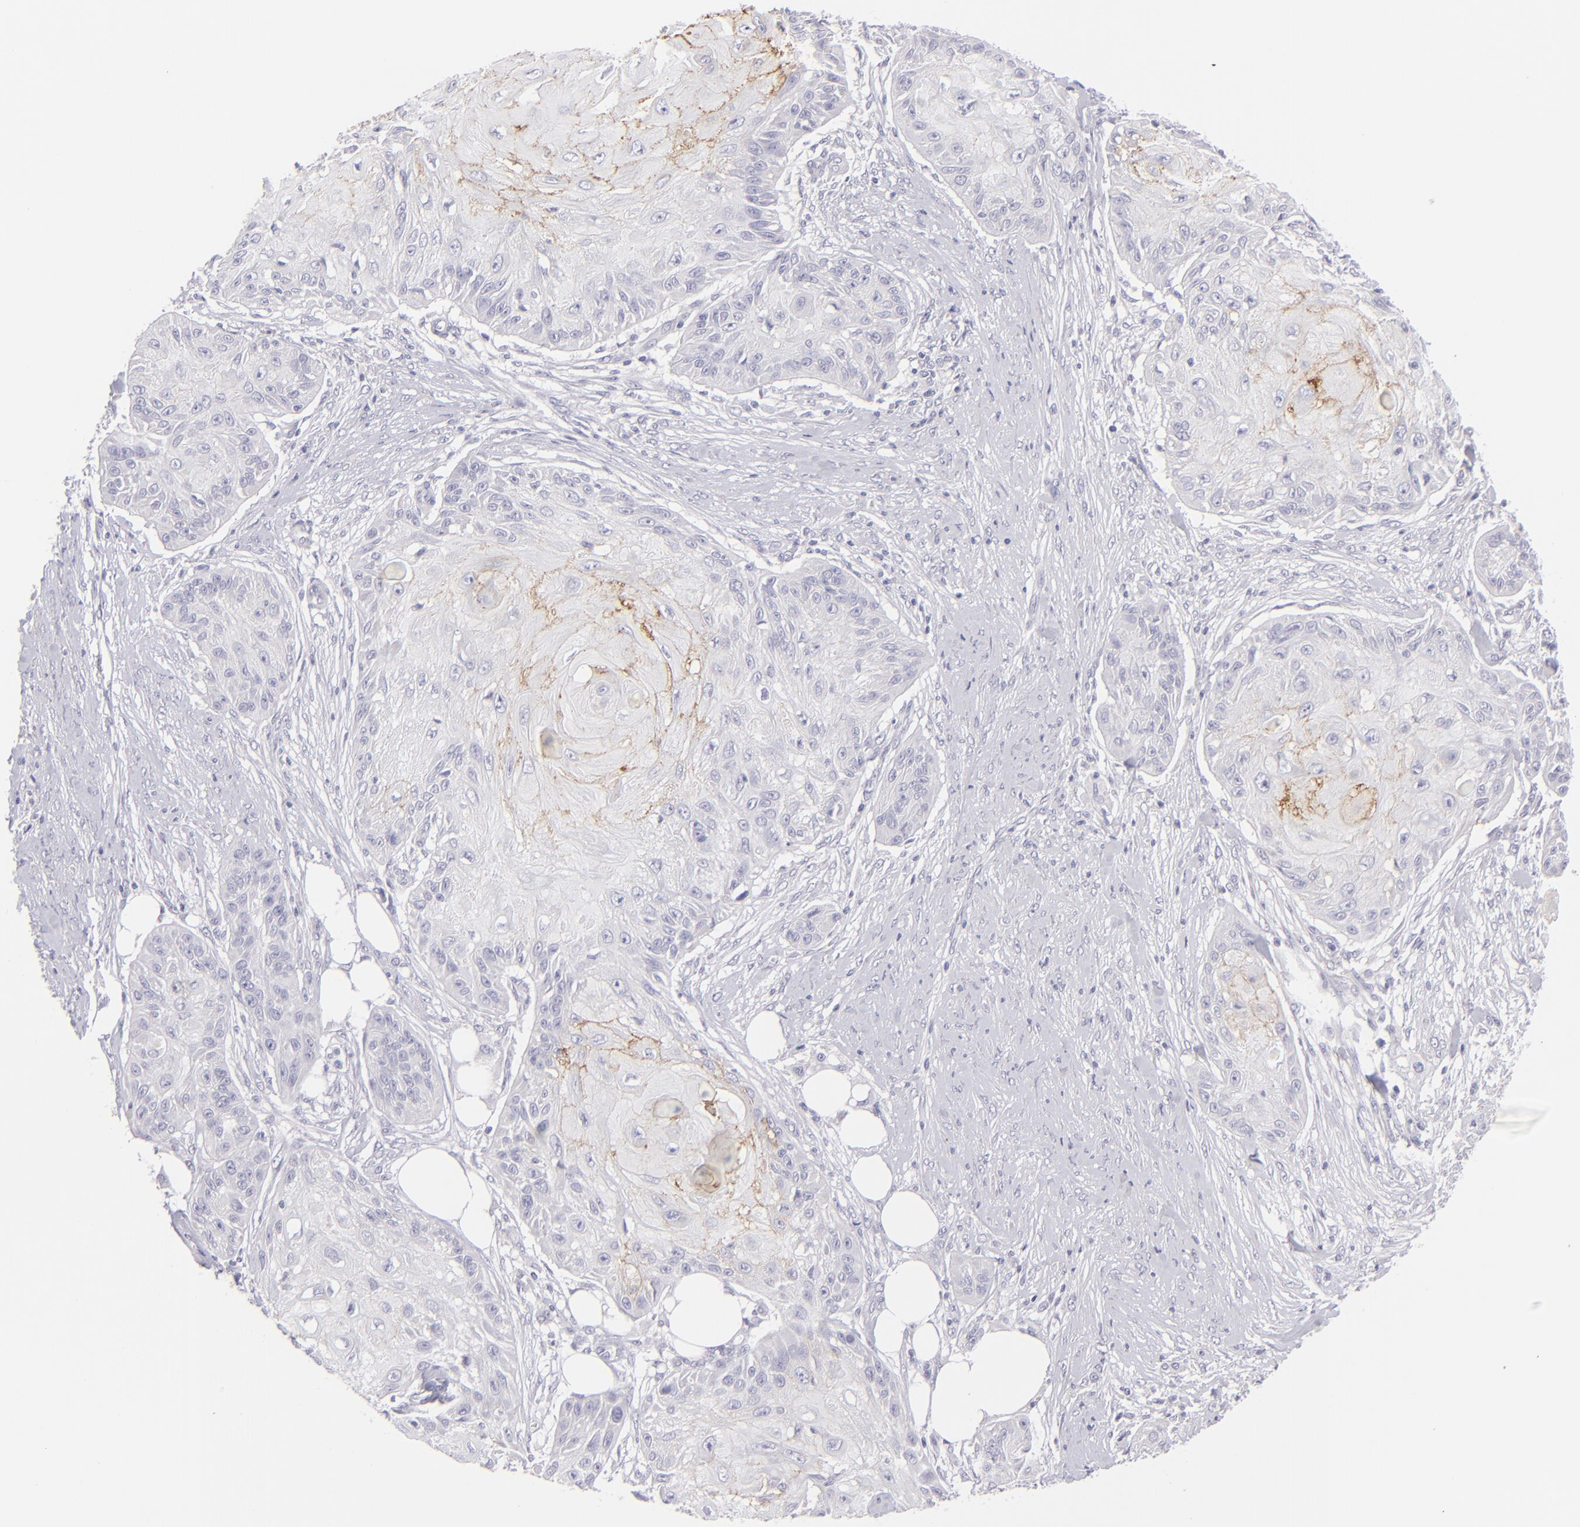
{"staining": {"intensity": "moderate", "quantity": "<25%", "location": "cytoplasmic/membranous"}, "tissue": "skin cancer", "cell_type": "Tumor cells", "image_type": "cancer", "snomed": [{"axis": "morphology", "description": "Squamous cell carcinoma, NOS"}, {"axis": "topography", "description": "Skin"}], "caption": "A histopathology image of human skin squamous cell carcinoma stained for a protein displays moderate cytoplasmic/membranous brown staining in tumor cells.", "gene": "CLDN4", "patient": {"sex": "female", "age": 88}}